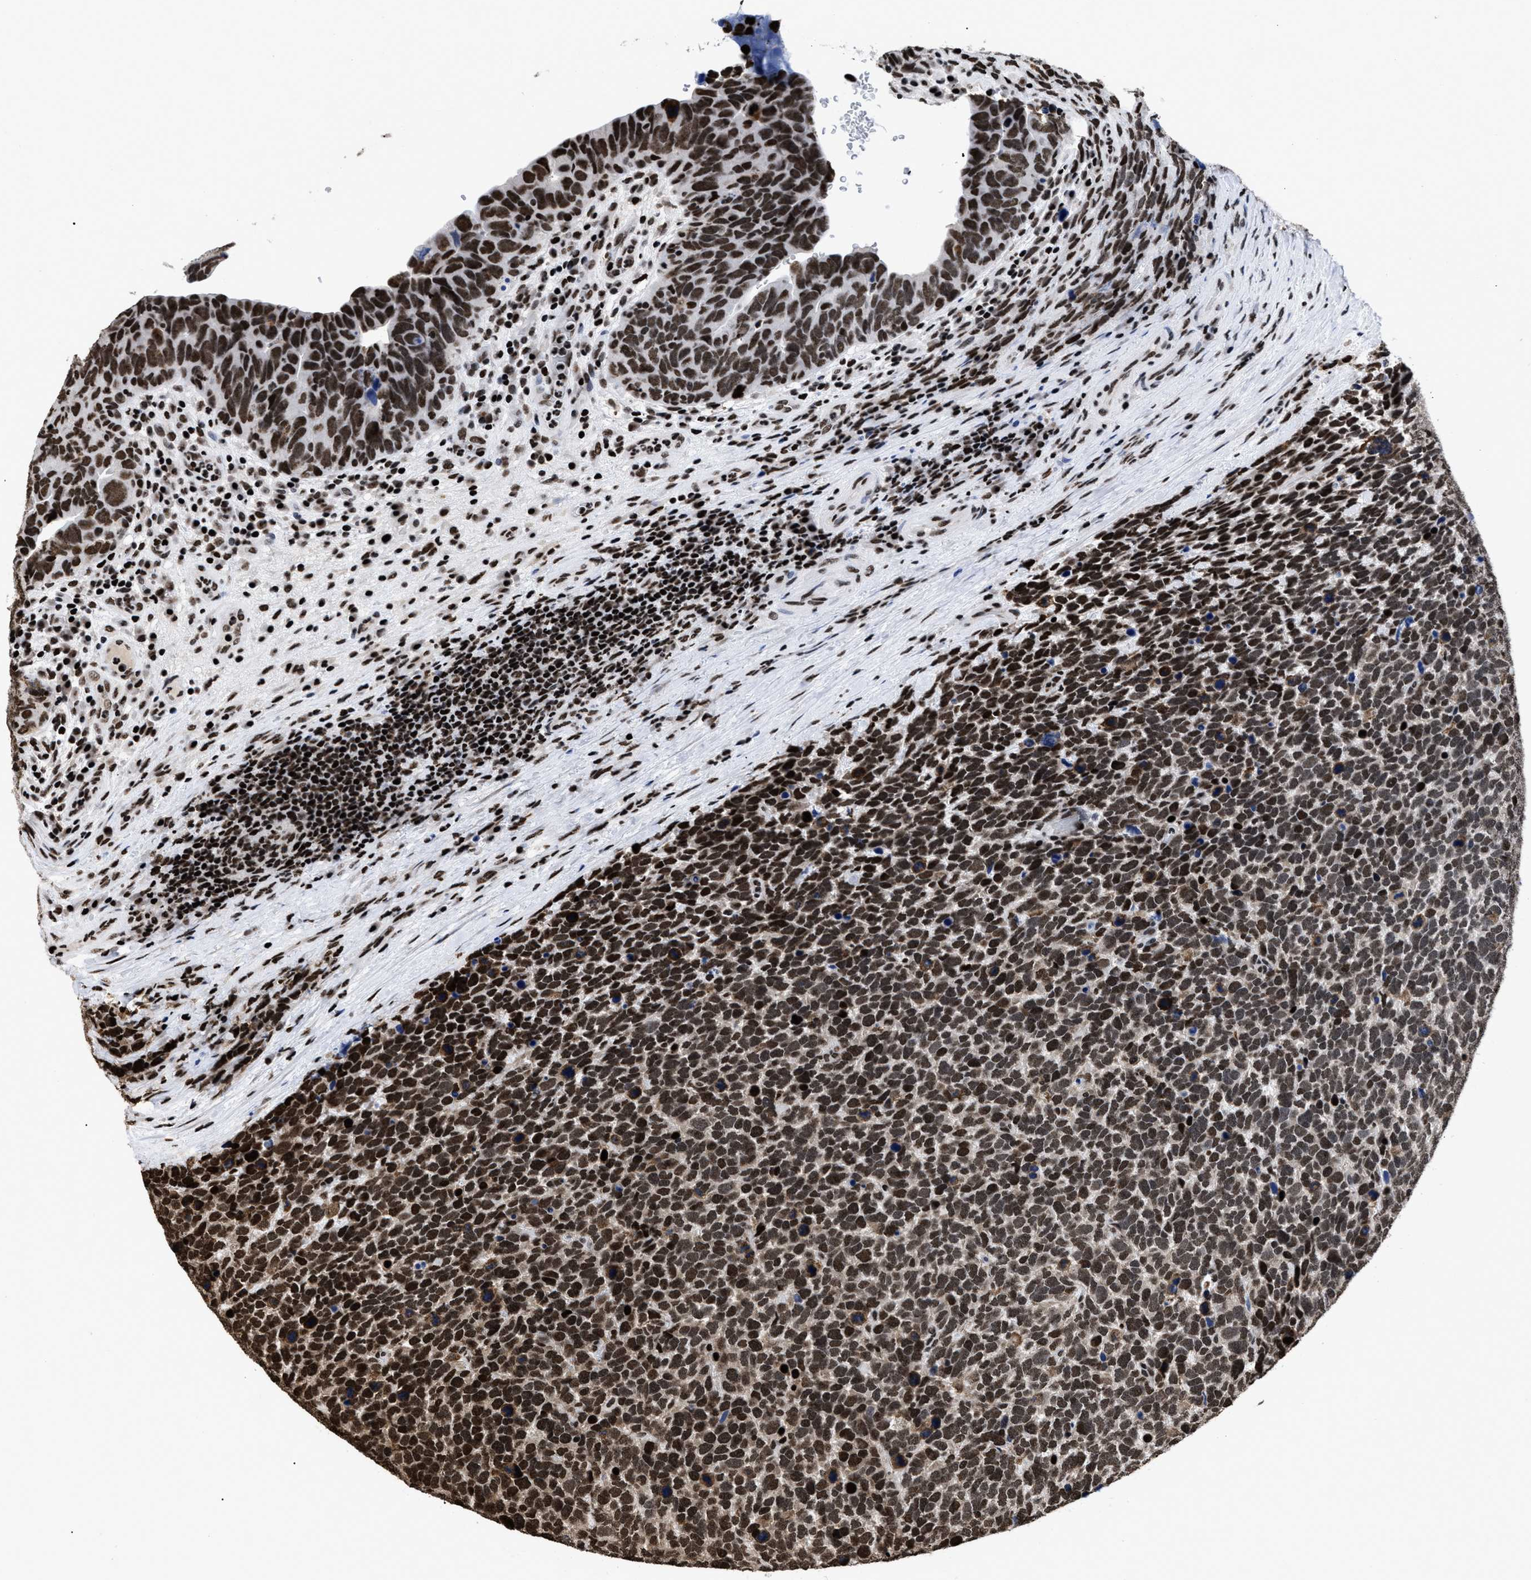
{"staining": {"intensity": "strong", "quantity": ">75%", "location": "nuclear"}, "tissue": "urothelial cancer", "cell_type": "Tumor cells", "image_type": "cancer", "snomed": [{"axis": "morphology", "description": "Urothelial carcinoma, High grade"}, {"axis": "topography", "description": "Urinary bladder"}], "caption": "A brown stain shows strong nuclear expression of a protein in high-grade urothelial carcinoma tumor cells.", "gene": "CALHM3", "patient": {"sex": "female", "age": 82}}